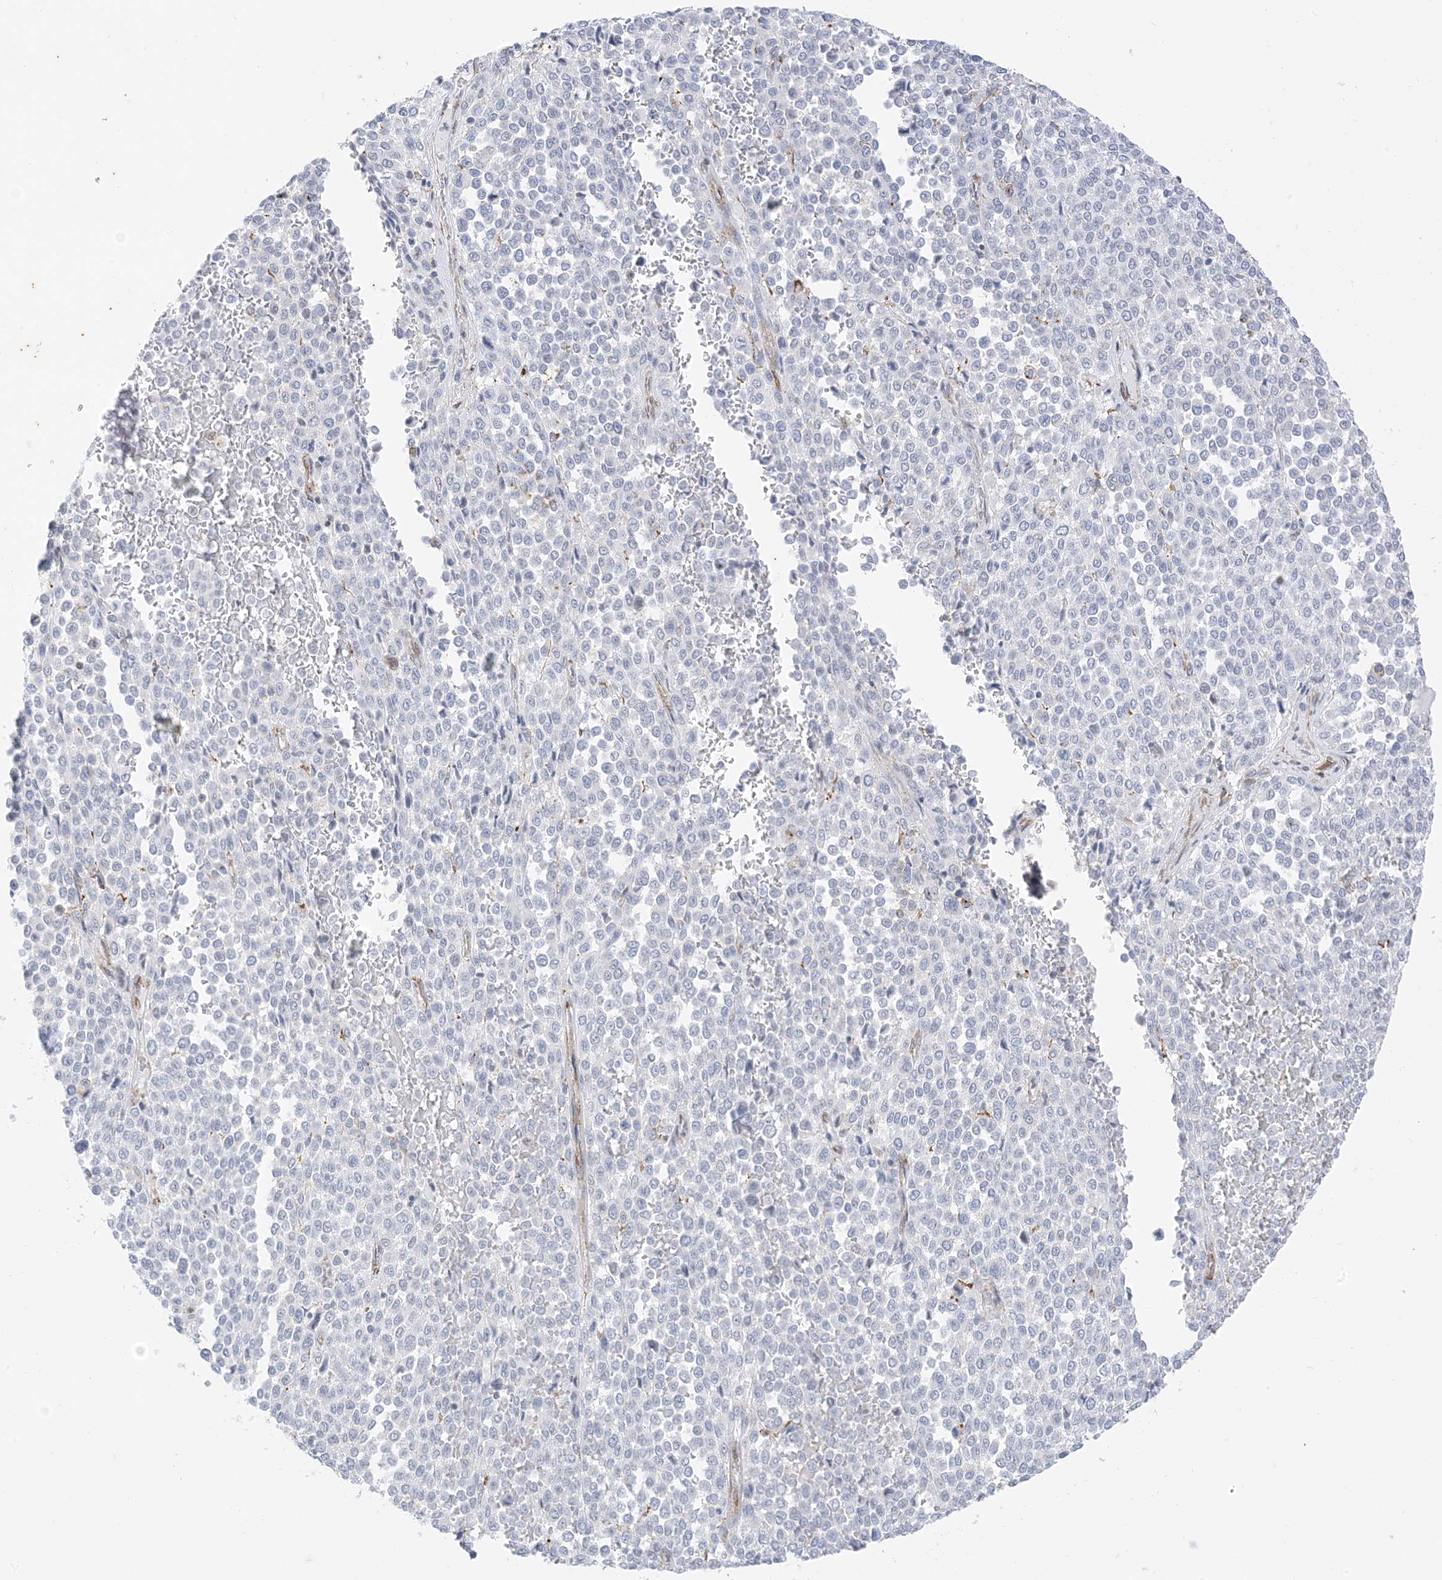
{"staining": {"intensity": "negative", "quantity": "none", "location": "none"}, "tissue": "melanoma", "cell_type": "Tumor cells", "image_type": "cancer", "snomed": [{"axis": "morphology", "description": "Malignant melanoma, Metastatic site"}, {"axis": "topography", "description": "Pancreas"}], "caption": "Immunohistochemical staining of human melanoma displays no significant positivity in tumor cells.", "gene": "RAC1", "patient": {"sex": "female", "age": 30}}